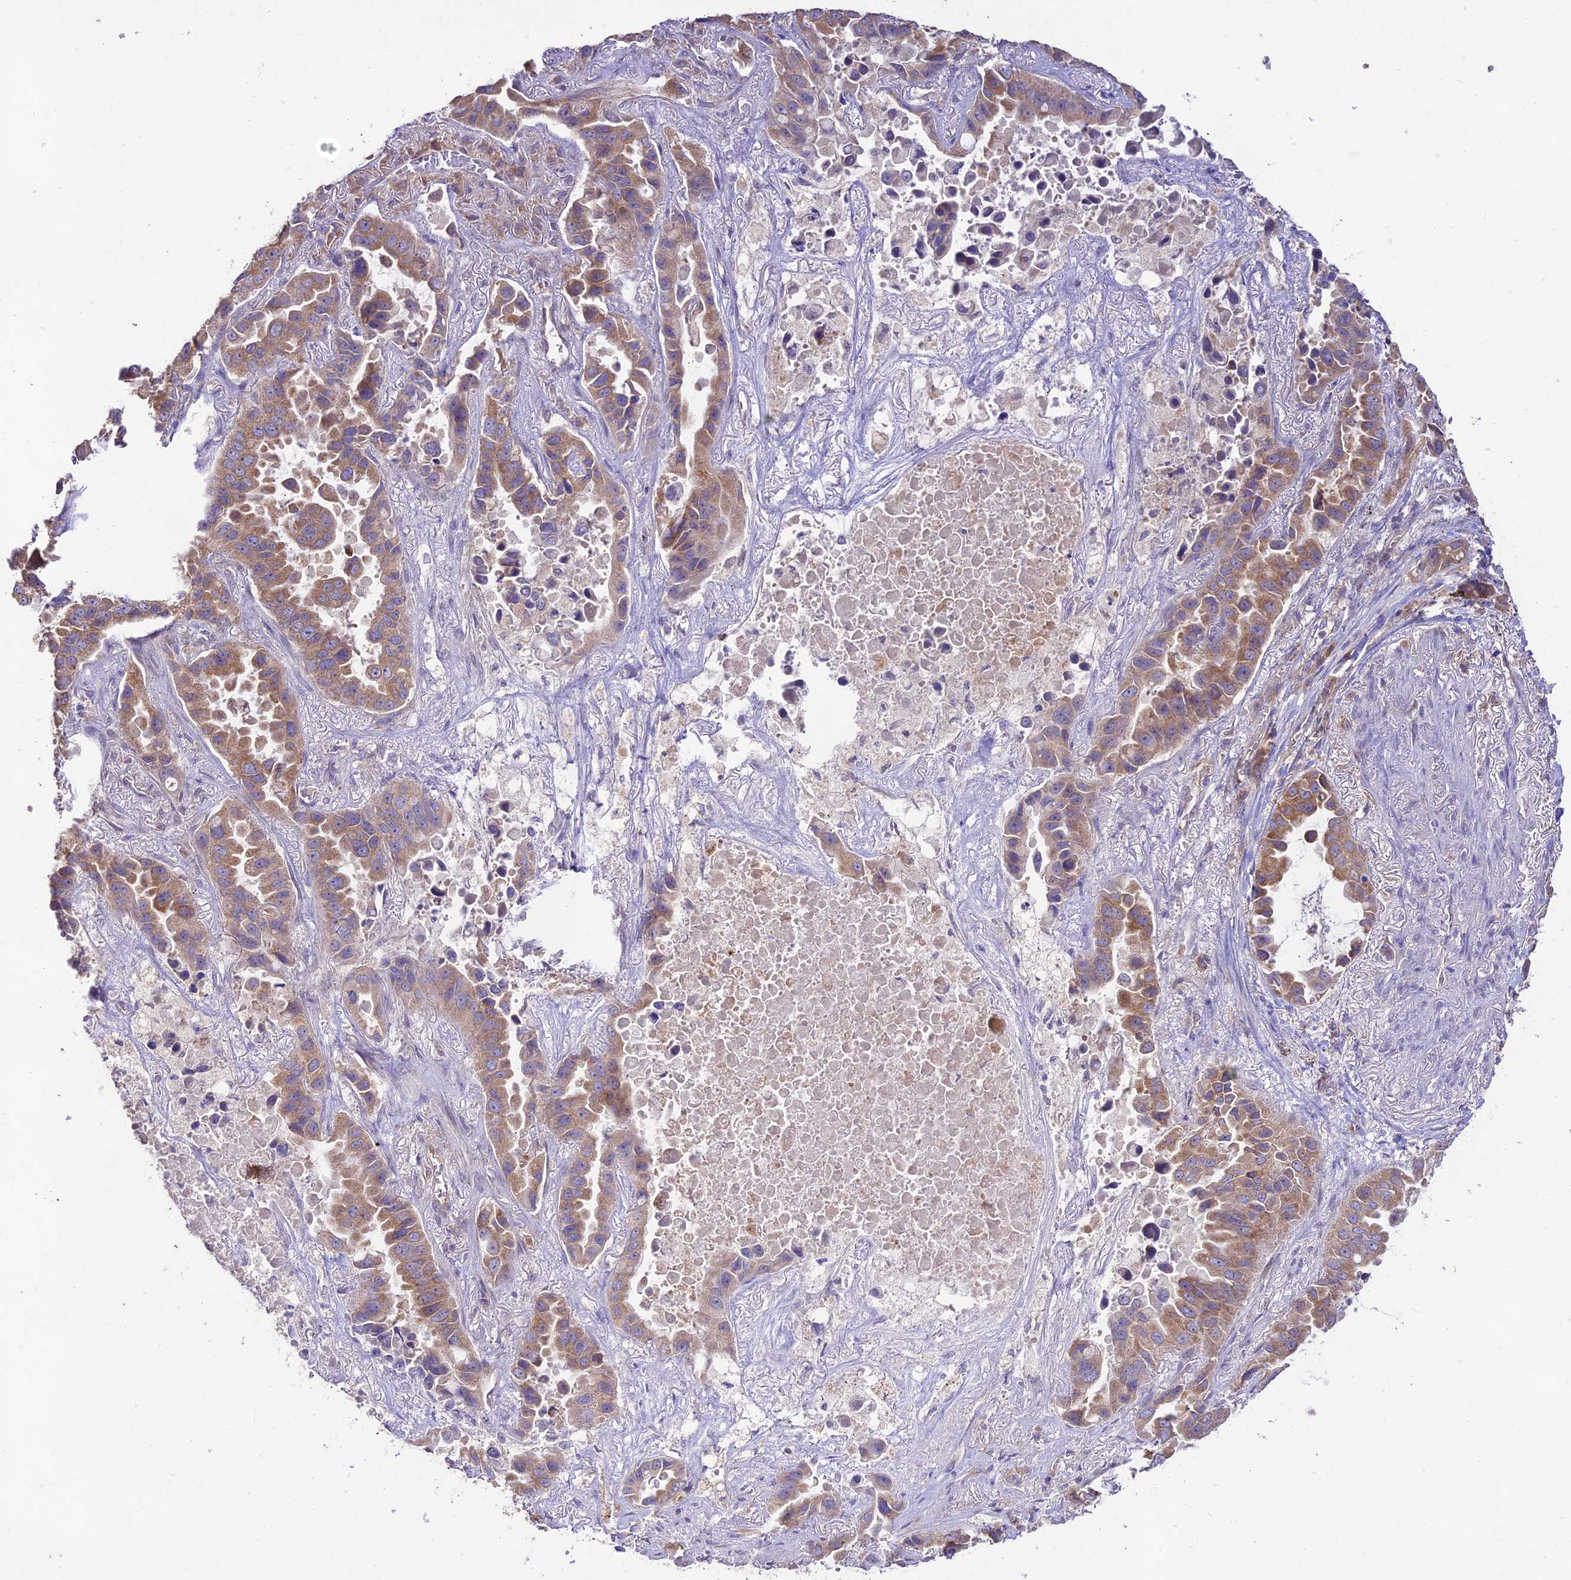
{"staining": {"intensity": "moderate", "quantity": ">75%", "location": "cytoplasmic/membranous"}, "tissue": "lung cancer", "cell_type": "Tumor cells", "image_type": "cancer", "snomed": [{"axis": "morphology", "description": "Adenocarcinoma, NOS"}, {"axis": "topography", "description": "Lung"}], "caption": "DAB immunohistochemical staining of human lung cancer reveals moderate cytoplasmic/membranous protein expression in about >75% of tumor cells. The staining was performed using DAB (3,3'-diaminobenzidine), with brown indicating positive protein expression. Nuclei are stained blue with hematoxylin.", "gene": "TMEM259", "patient": {"sex": "male", "age": 64}}